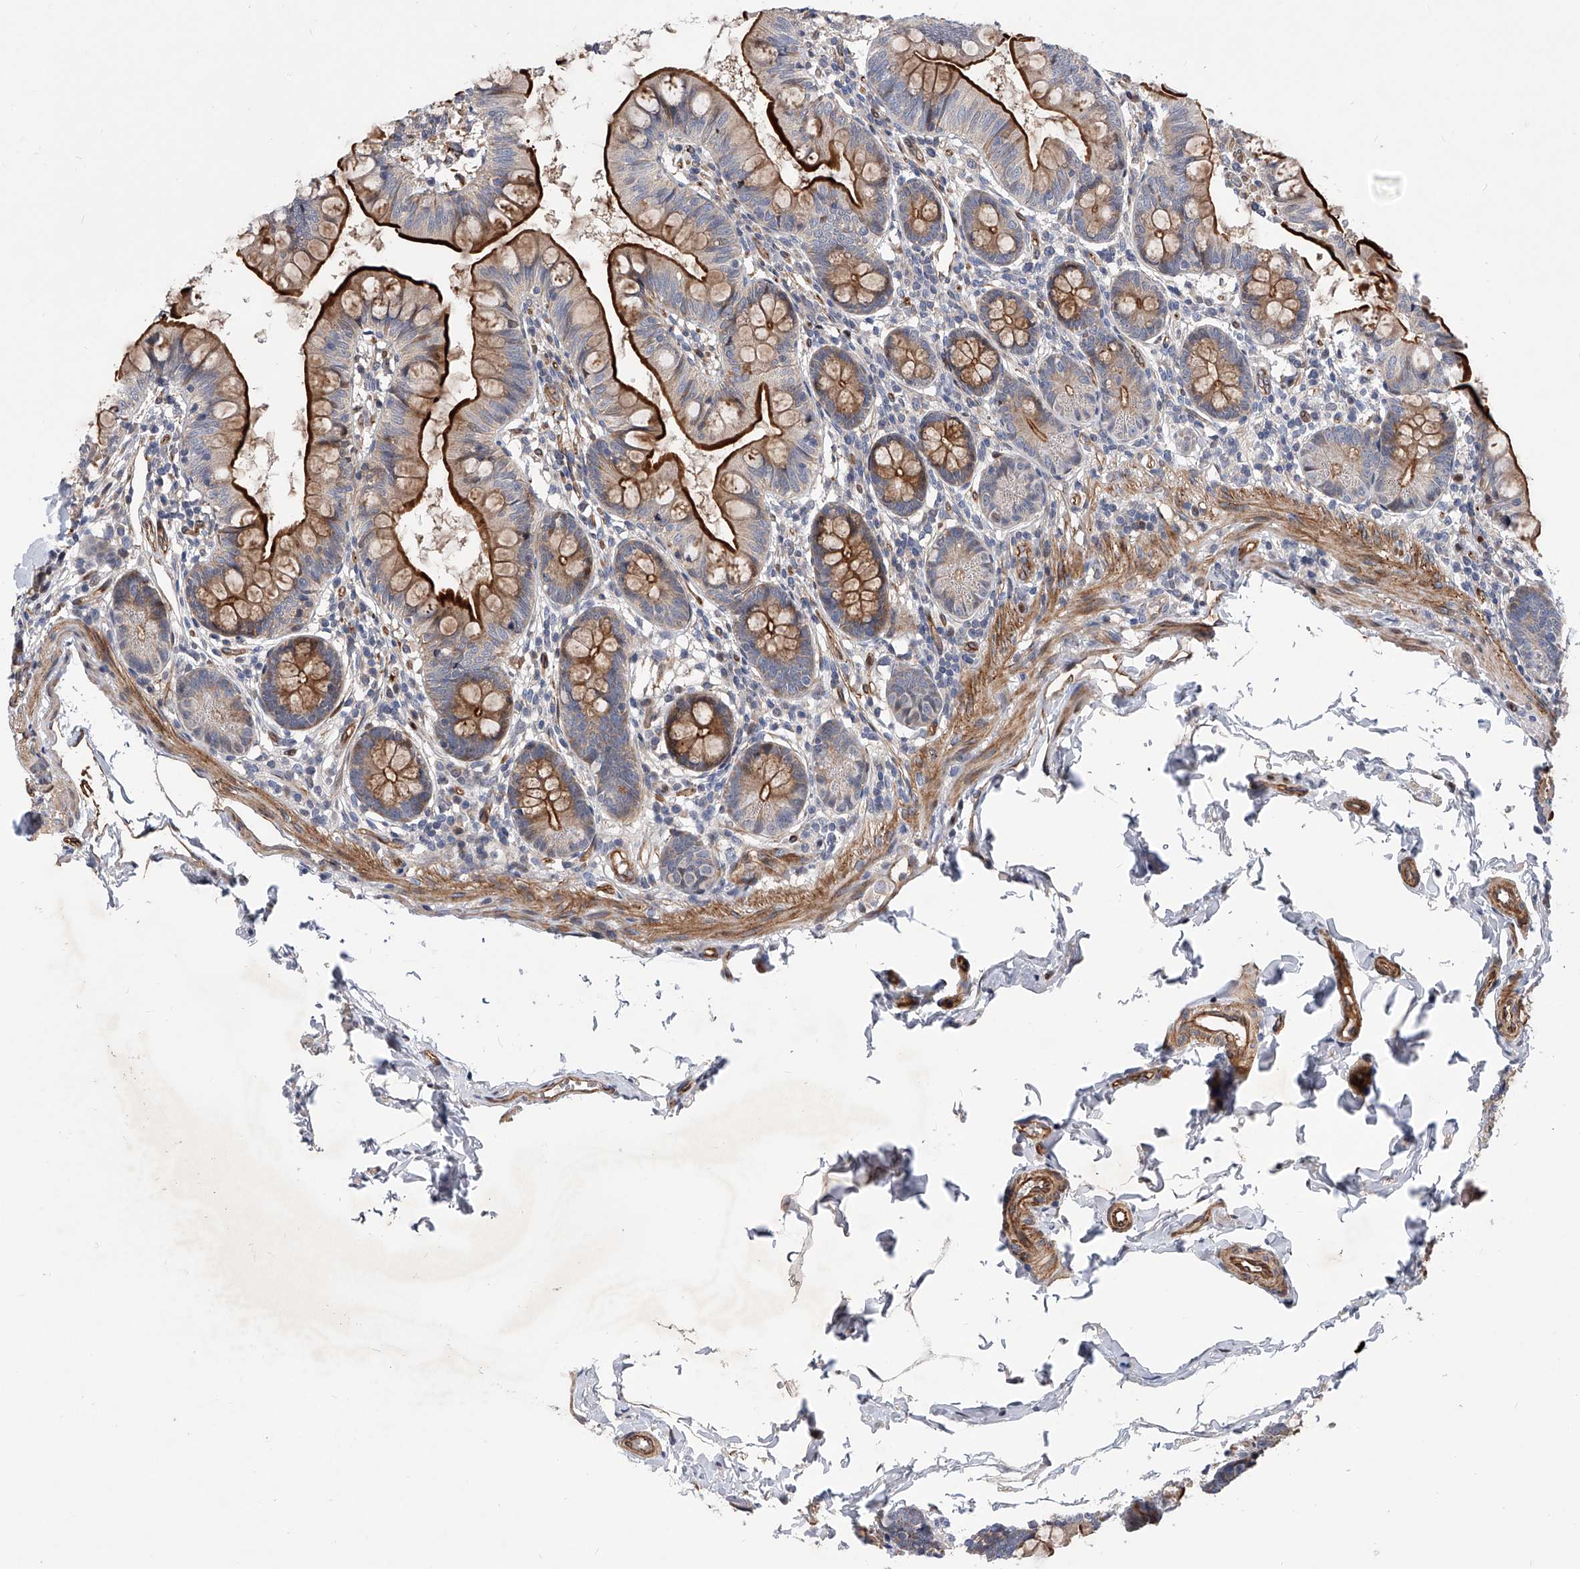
{"staining": {"intensity": "strong", "quantity": "25%-75%", "location": "cytoplasmic/membranous"}, "tissue": "small intestine", "cell_type": "Glandular cells", "image_type": "normal", "snomed": [{"axis": "morphology", "description": "Normal tissue, NOS"}, {"axis": "topography", "description": "Small intestine"}], "caption": "A high-resolution histopathology image shows immunohistochemistry (IHC) staining of unremarkable small intestine, which displays strong cytoplasmic/membranous expression in approximately 25%-75% of glandular cells. Using DAB (3,3'-diaminobenzidine) (brown) and hematoxylin (blue) stains, captured at high magnification using brightfield microscopy.", "gene": "PDSS2", "patient": {"sex": "male", "age": 7}}